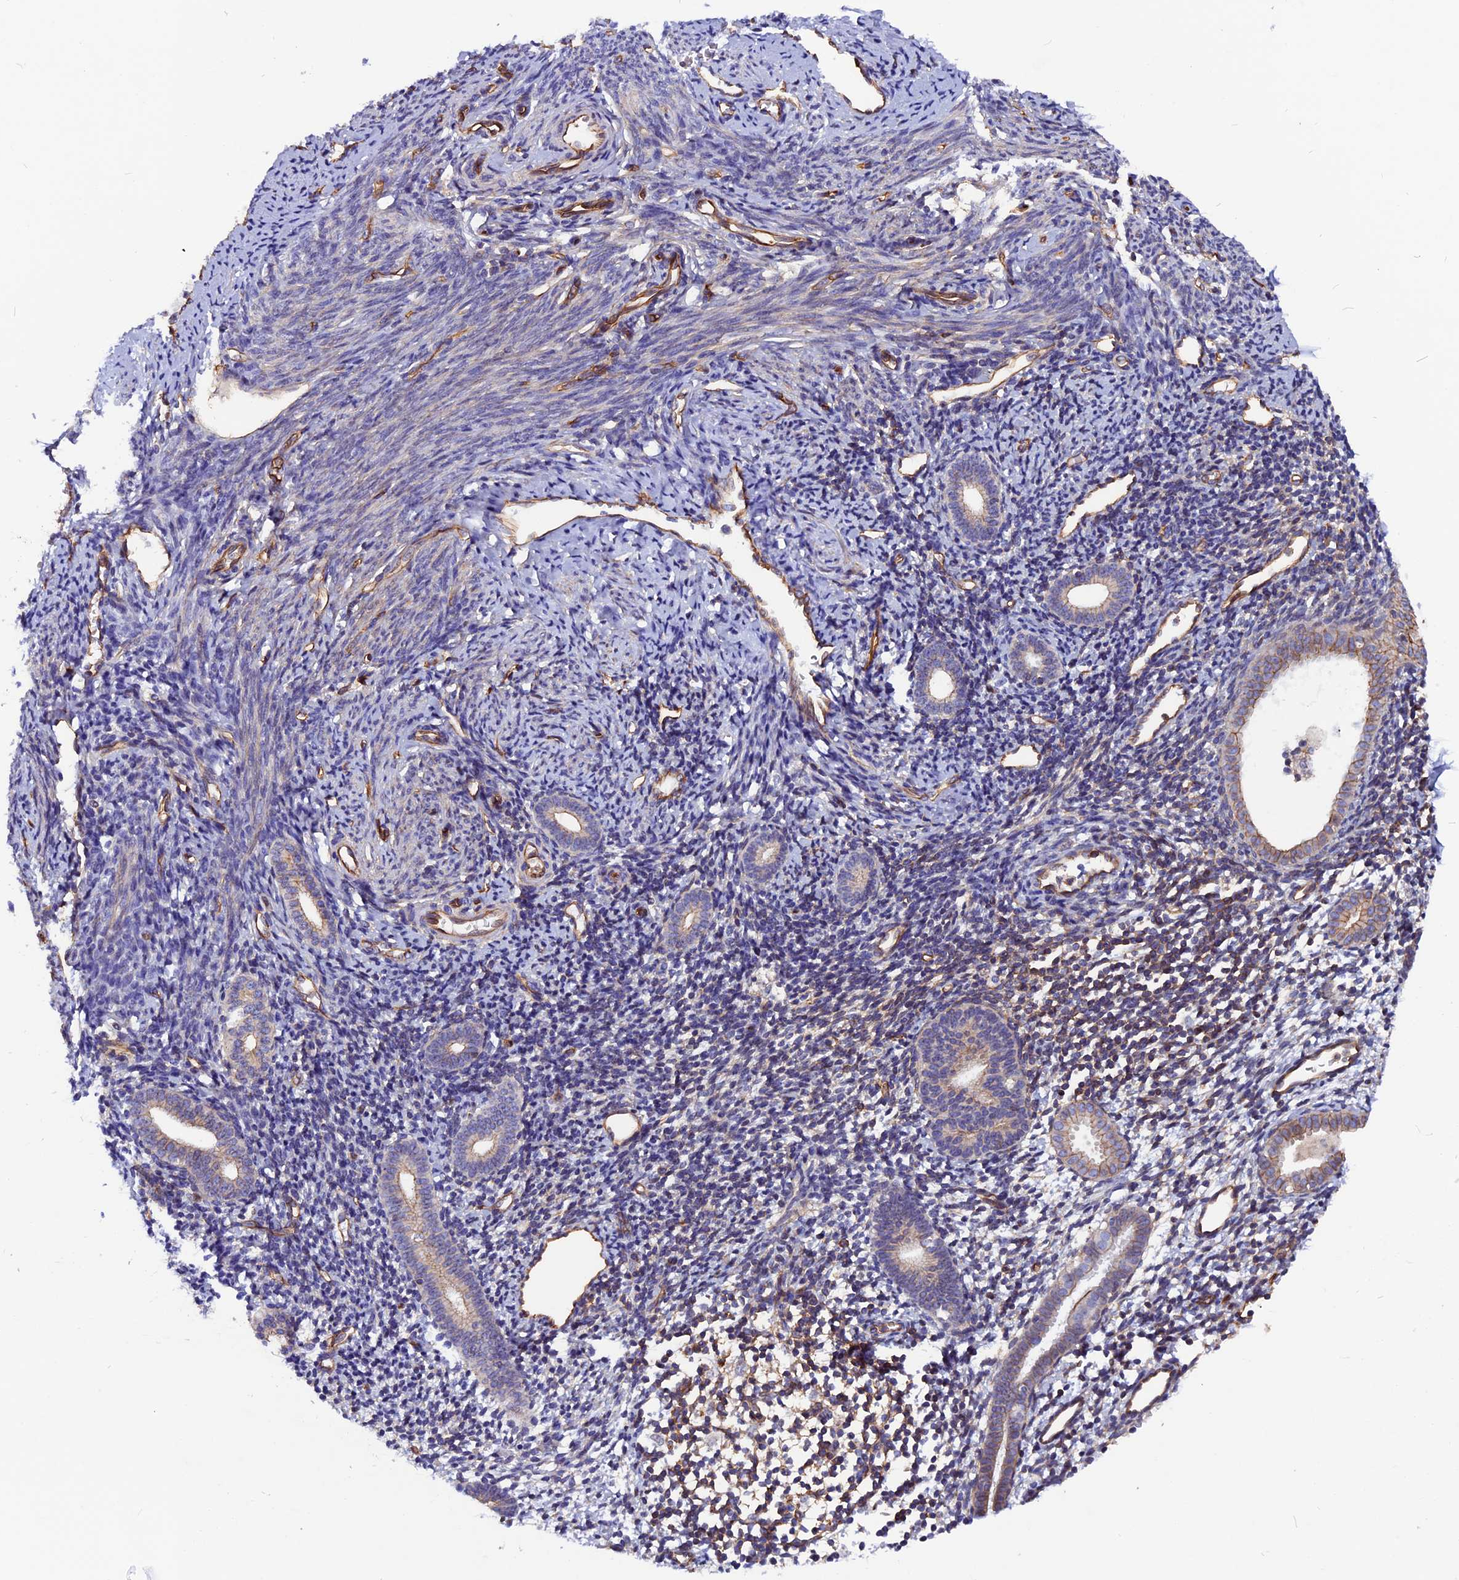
{"staining": {"intensity": "weak", "quantity": "<25%", "location": "cytoplasmic/membranous"}, "tissue": "endometrium", "cell_type": "Cells in endometrial stroma", "image_type": "normal", "snomed": [{"axis": "morphology", "description": "Normal tissue, NOS"}, {"axis": "topography", "description": "Endometrium"}], "caption": "IHC of benign human endometrium shows no staining in cells in endometrial stroma.", "gene": "ZNF749", "patient": {"sex": "female", "age": 56}}